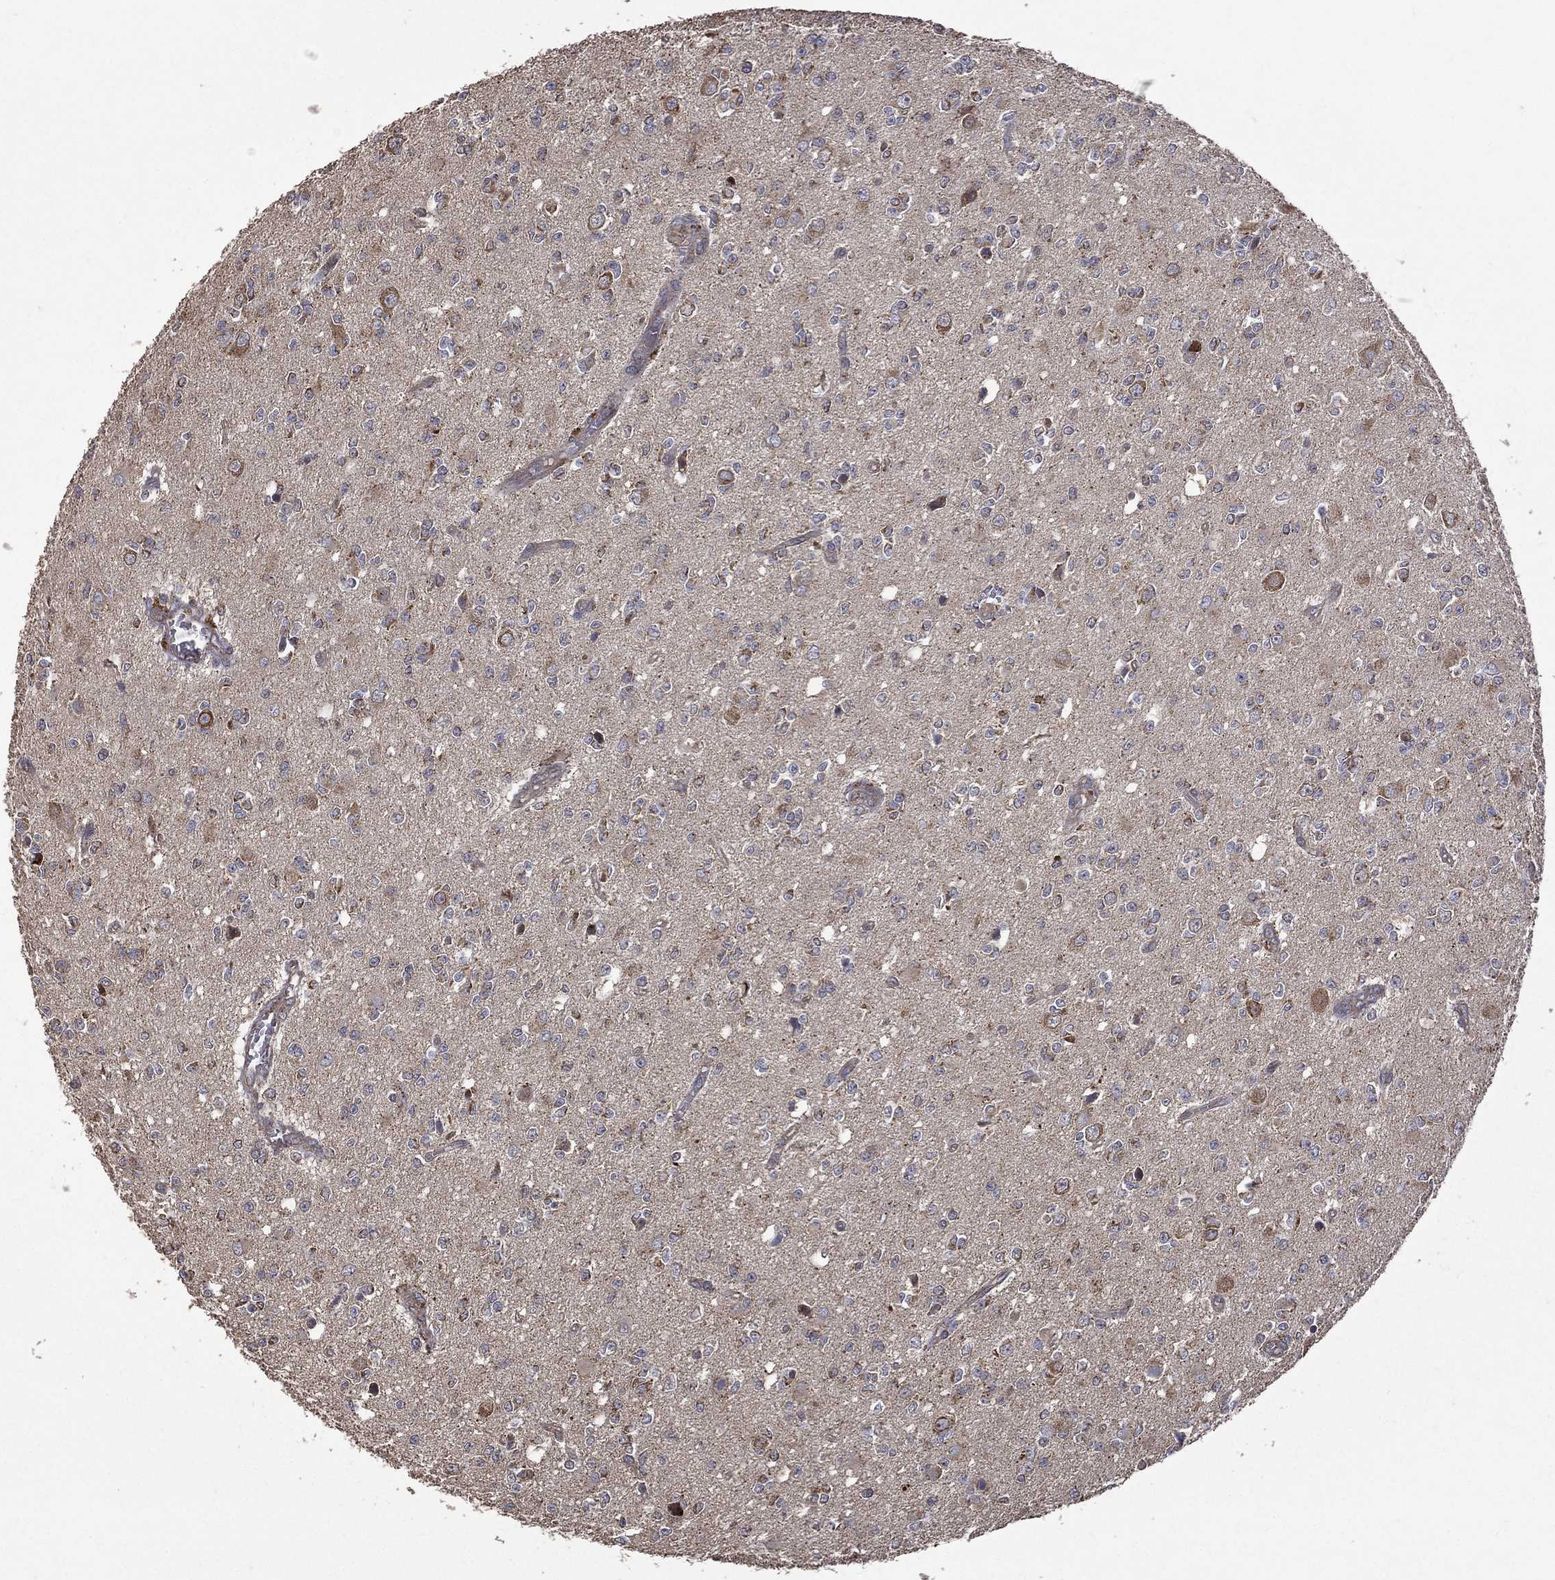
{"staining": {"intensity": "weak", "quantity": "25%-75%", "location": "cytoplasmic/membranous"}, "tissue": "glioma", "cell_type": "Tumor cells", "image_type": "cancer", "snomed": [{"axis": "morphology", "description": "Glioma, malignant, Low grade"}, {"axis": "topography", "description": "Brain"}], "caption": "Weak cytoplasmic/membranous expression for a protein is present in about 25%-75% of tumor cells of malignant glioma (low-grade) using immunohistochemistry (IHC).", "gene": "RPGR", "patient": {"sex": "female", "age": 45}}